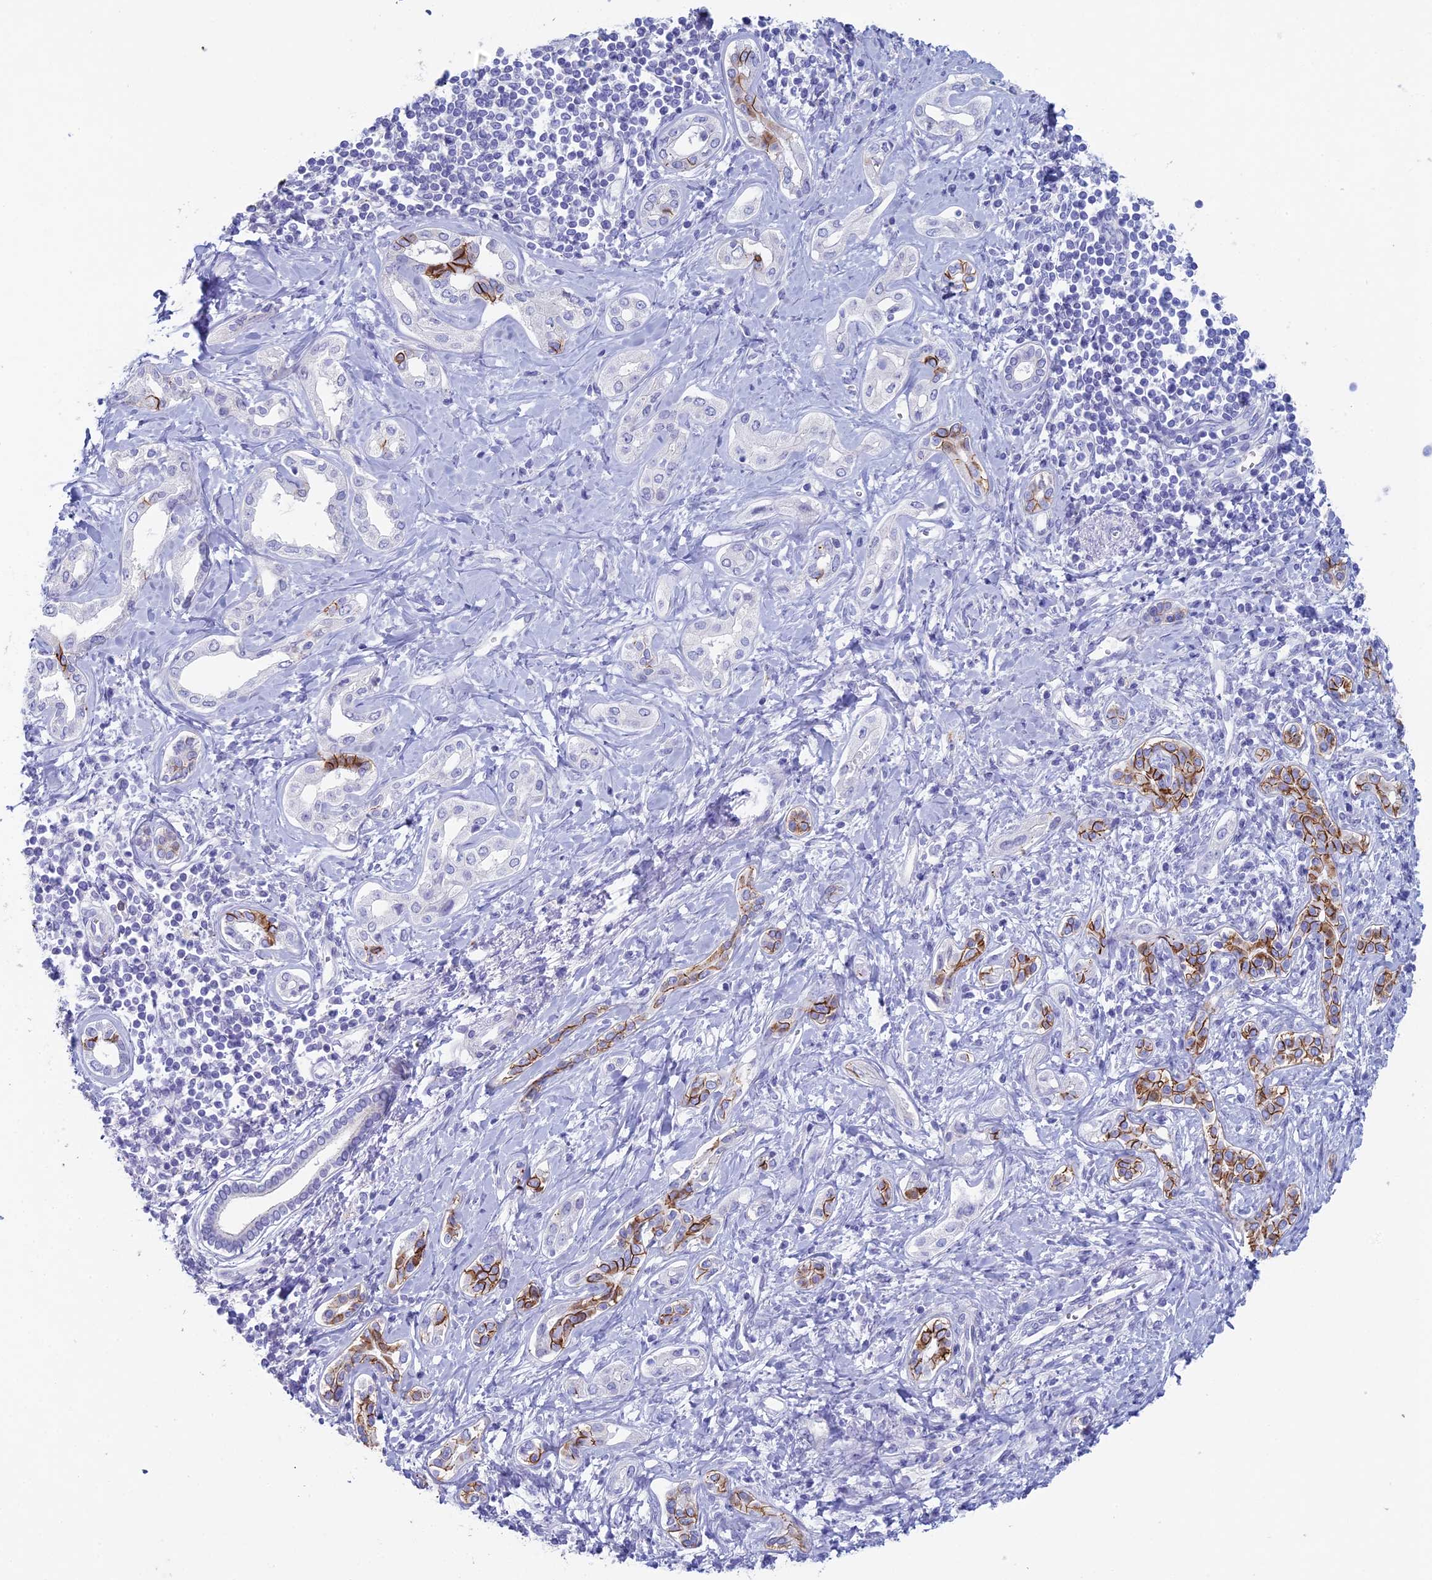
{"staining": {"intensity": "negative", "quantity": "none", "location": "none"}, "tissue": "liver cancer", "cell_type": "Tumor cells", "image_type": "cancer", "snomed": [{"axis": "morphology", "description": "Cholangiocarcinoma"}, {"axis": "topography", "description": "Liver"}], "caption": "Liver cancer was stained to show a protein in brown. There is no significant staining in tumor cells.", "gene": "NCAM1", "patient": {"sex": "female", "age": 77}}